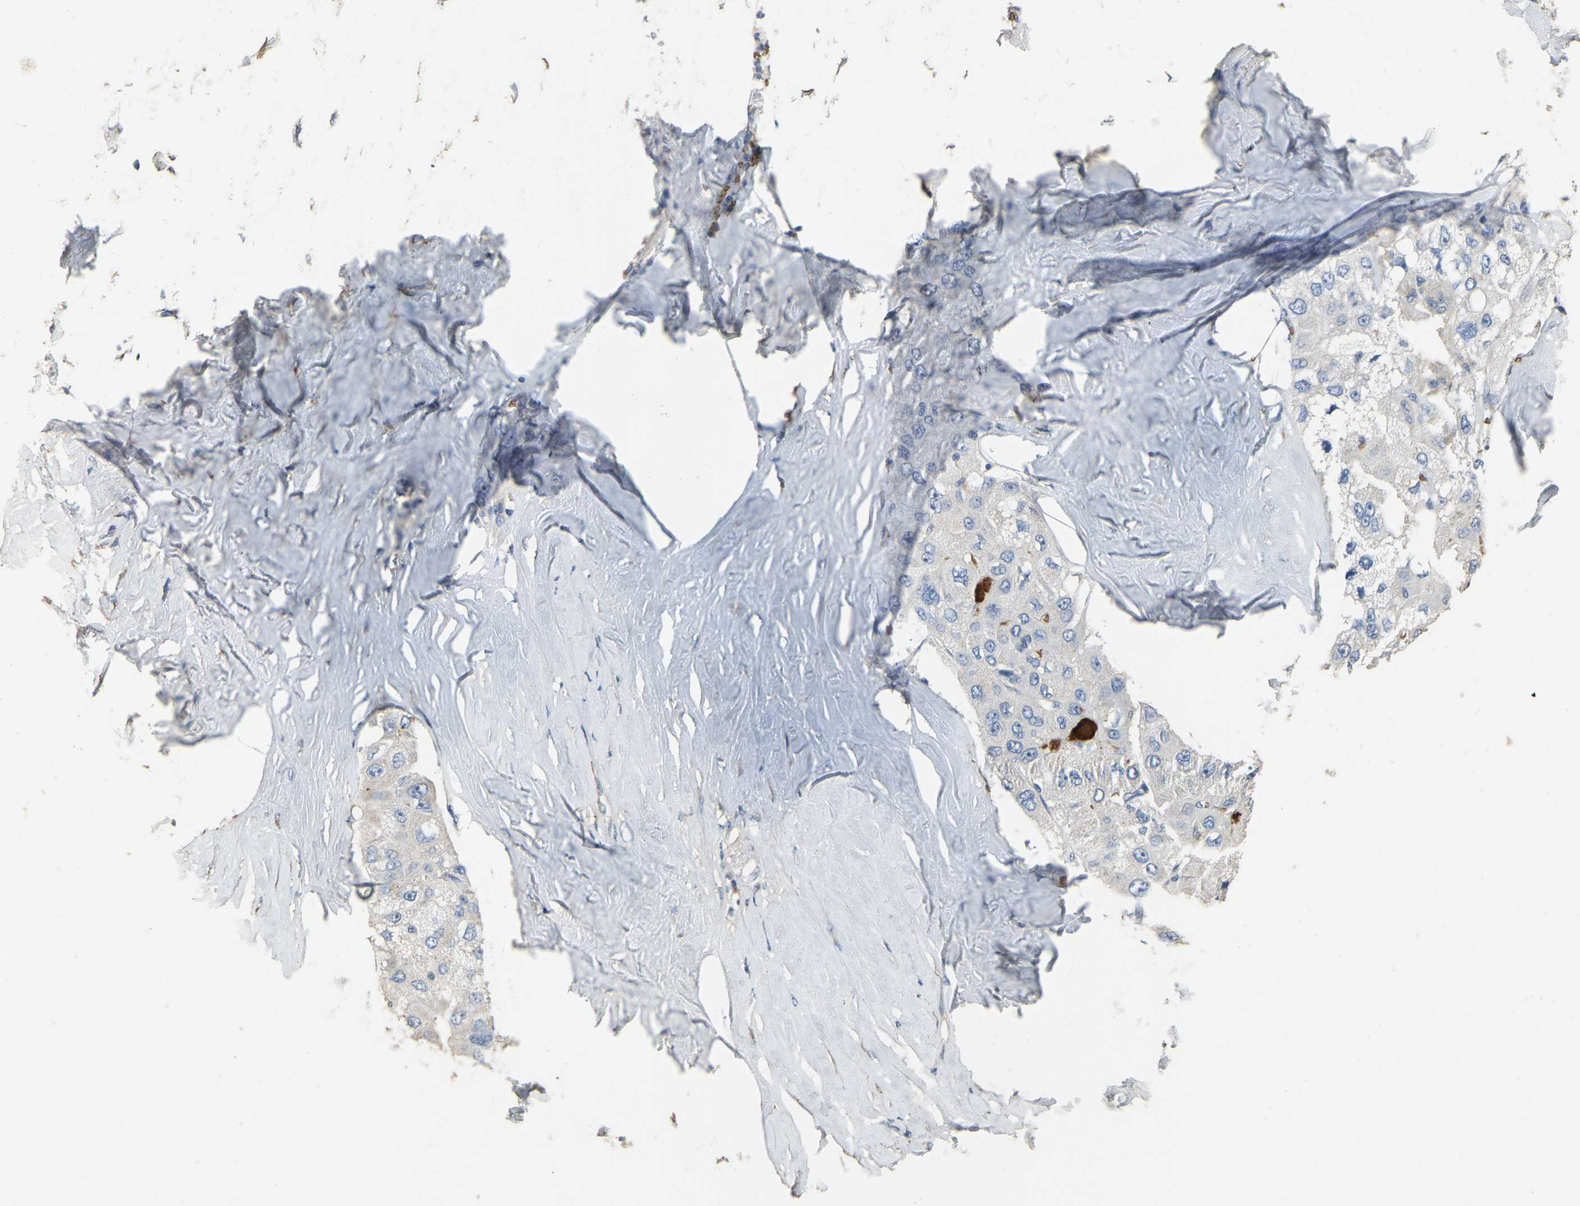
{"staining": {"intensity": "negative", "quantity": "none", "location": "none"}, "tissue": "liver cancer", "cell_type": "Tumor cells", "image_type": "cancer", "snomed": [{"axis": "morphology", "description": "Carcinoma, Hepatocellular, NOS"}, {"axis": "topography", "description": "Liver"}], "caption": "There is no significant staining in tumor cells of hepatocellular carcinoma (liver).", "gene": "CFAP298", "patient": {"sex": "male", "age": 80}}